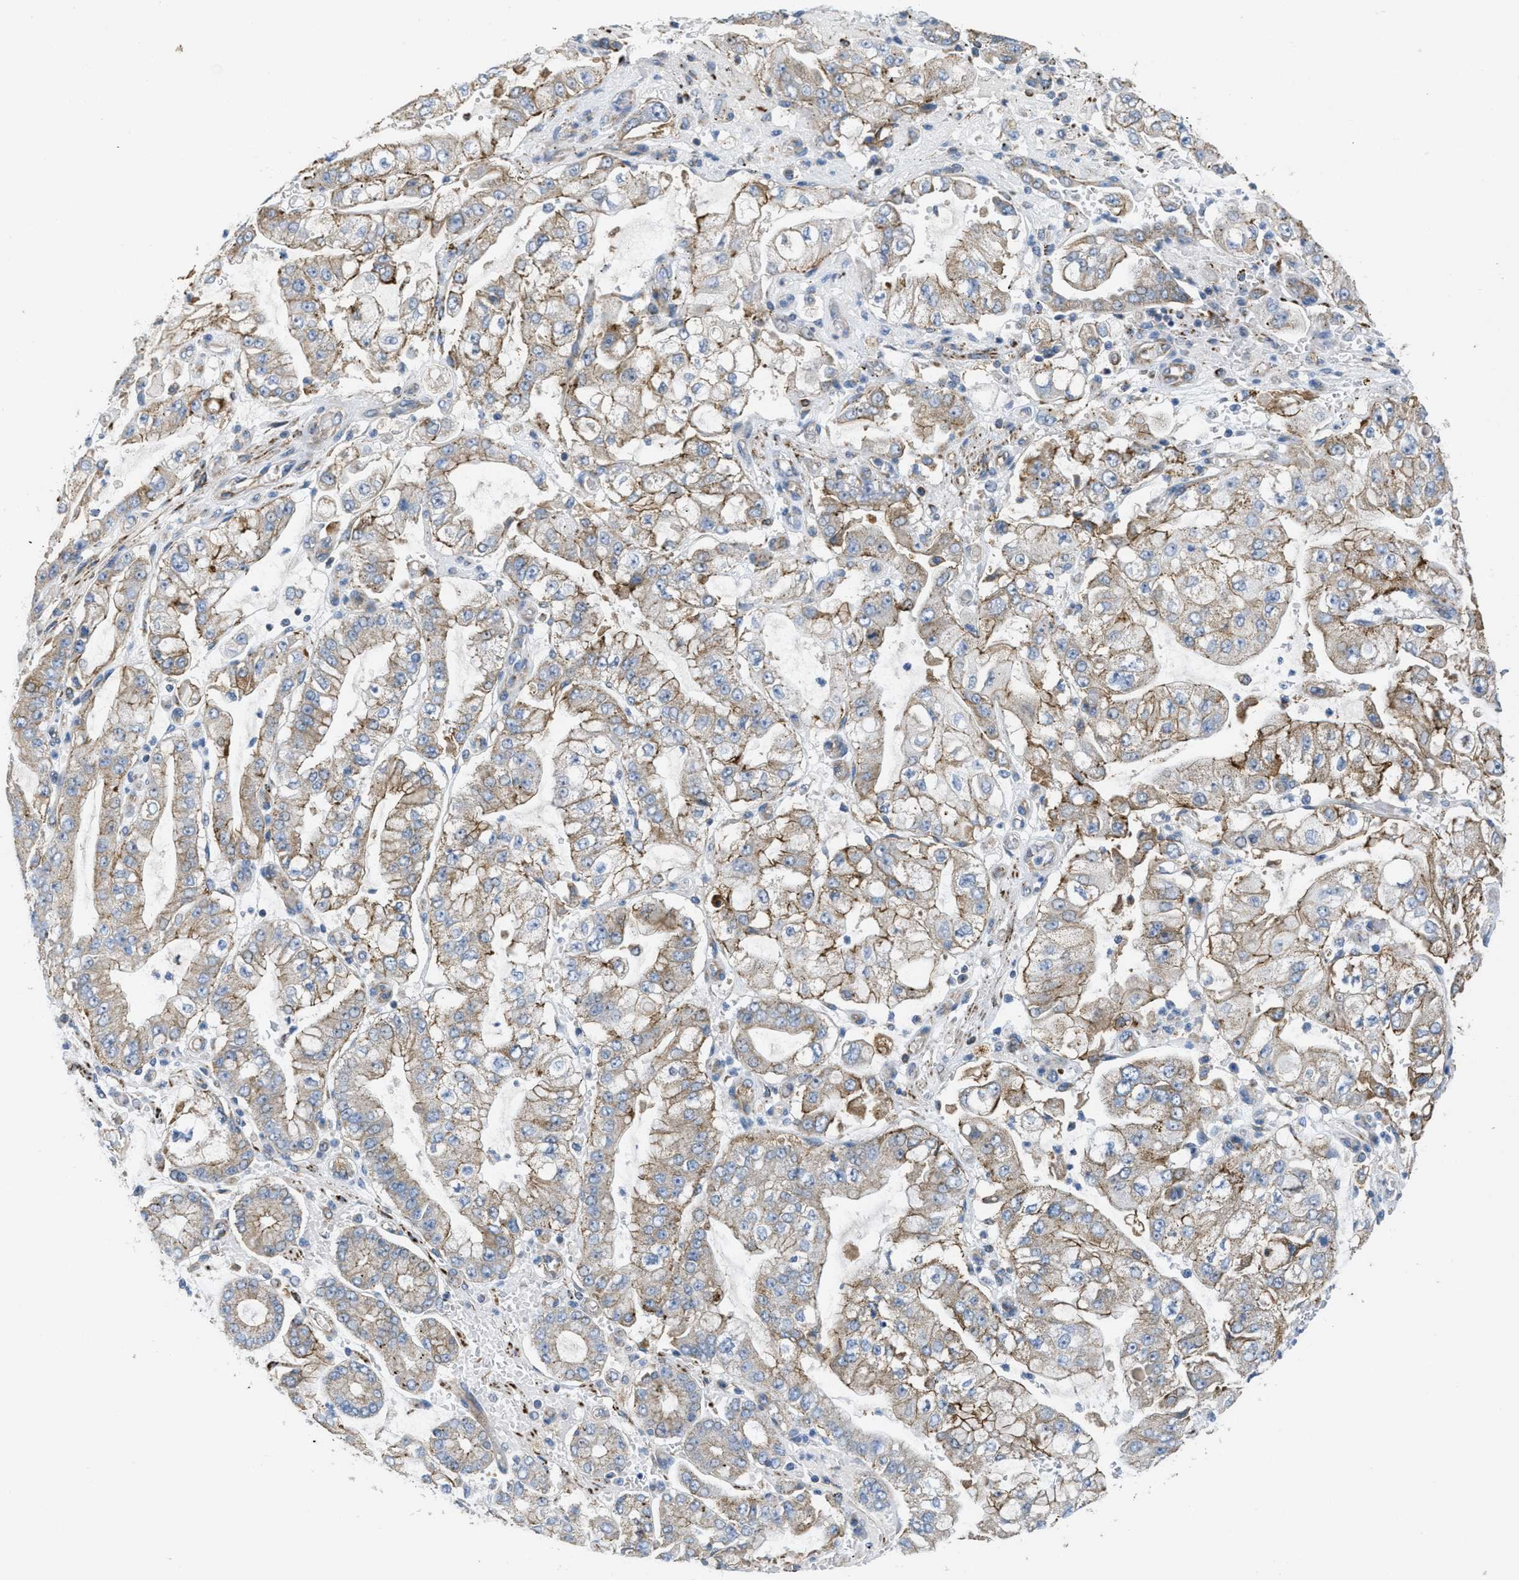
{"staining": {"intensity": "moderate", "quantity": ">75%", "location": "cytoplasmic/membranous"}, "tissue": "stomach cancer", "cell_type": "Tumor cells", "image_type": "cancer", "snomed": [{"axis": "morphology", "description": "Adenocarcinoma, NOS"}, {"axis": "topography", "description": "Stomach"}], "caption": "There is medium levels of moderate cytoplasmic/membranous positivity in tumor cells of stomach adenocarcinoma, as demonstrated by immunohistochemical staining (brown color).", "gene": "BTN3A1", "patient": {"sex": "male", "age": 76}}